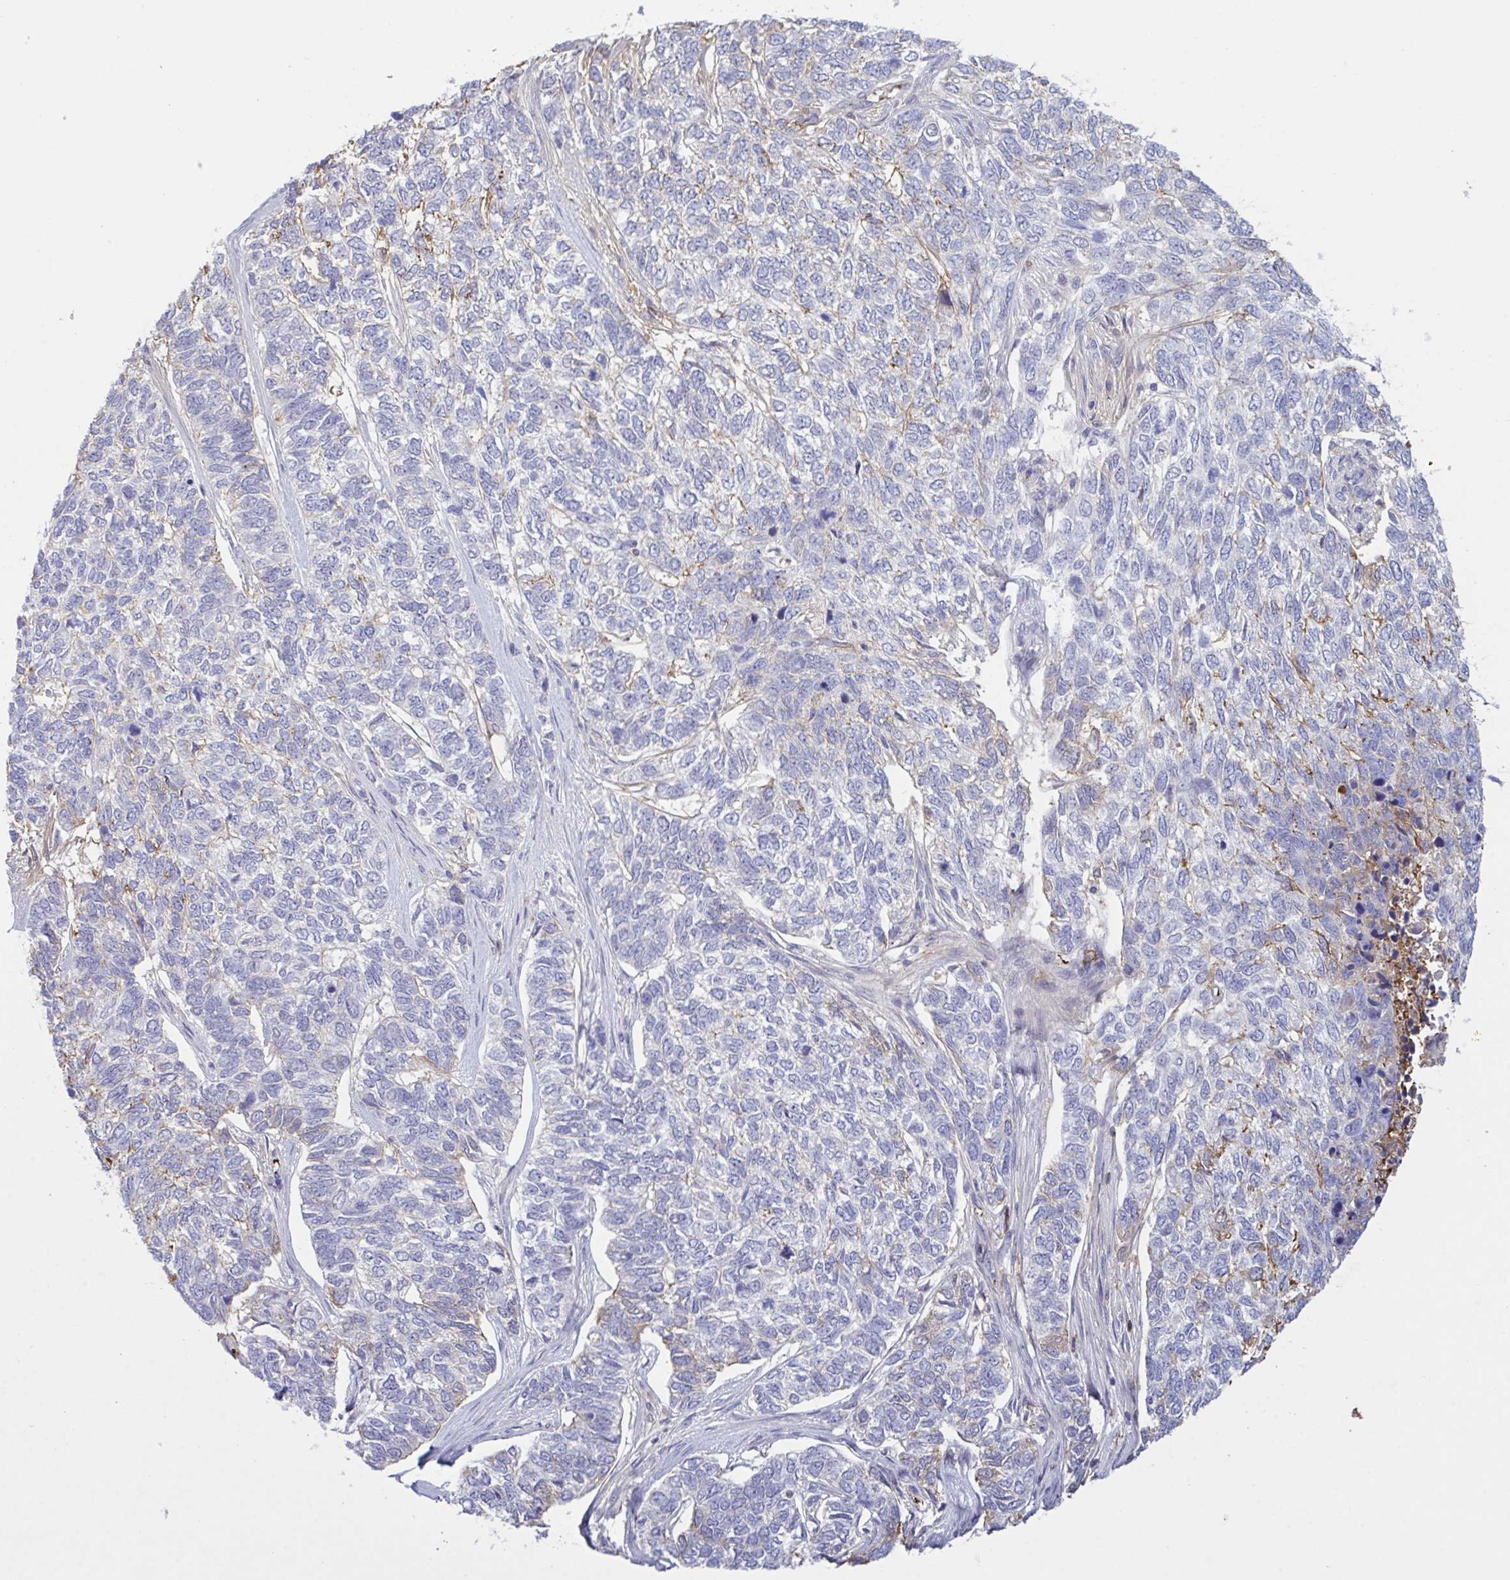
{"staining": {"intensity": "negative", "quantity": "none", "location": "none"}, "tissue": "skin cancer", "cell_type": "Tumor cells", "image_type": "cancer", "snomed": [{"axis": "morphology", "description": "Basal cell carcinoma"}, {"axis": "topography", "description": "Skin"}], "caption": "This is a micrograph of immunohistochemistry staining of skin cancer, which shows no staining in tumor cells.", "gene": "IL1R1", "patient": {"sex": "female", "age": 65}}